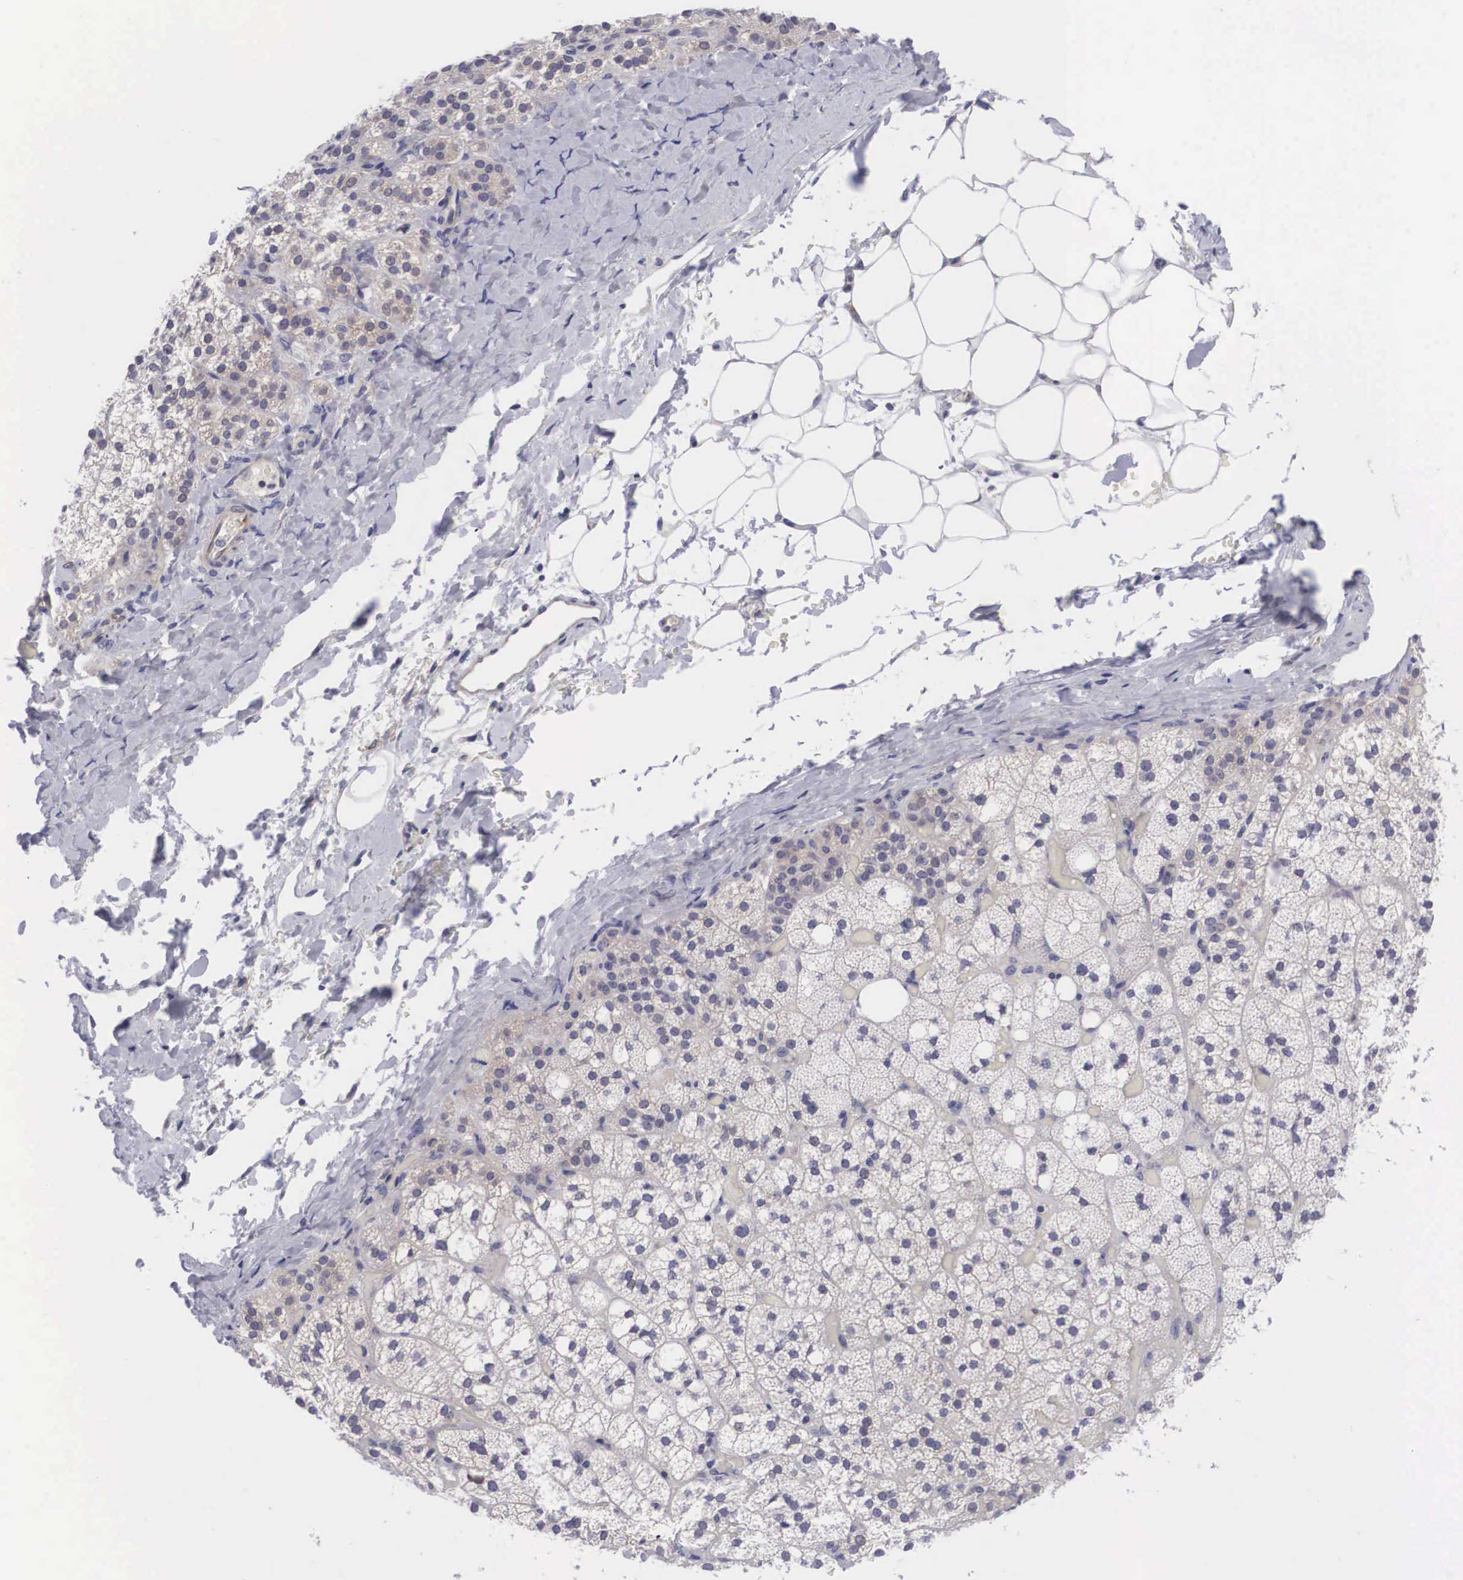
{"staining": {"intensity": "weak", "quantity": ">75%", "location": "cytoplasmic/membranous"}, "tissue": "adrenal gland", "cell_type": "Glandular cells", "image_type": "normal", "snomed": [{"axis": "morphology", "description": "Normal tissue, NOS"}, {"axis": "topography", "description": "Adrenal gland"}], "caption": "High-magnification brightfield microscopy of benign adrenal gland stained with DAB (3,3'-diaminobenzidine) (brown) and counterstained with hematoxylin (blue). glandular cells exhibit weak cytoplasmic/membranous expression is identified in approximately>75% of cells.", "gene": "MAST4", "patient": {"sex": "male", "age": 53}}